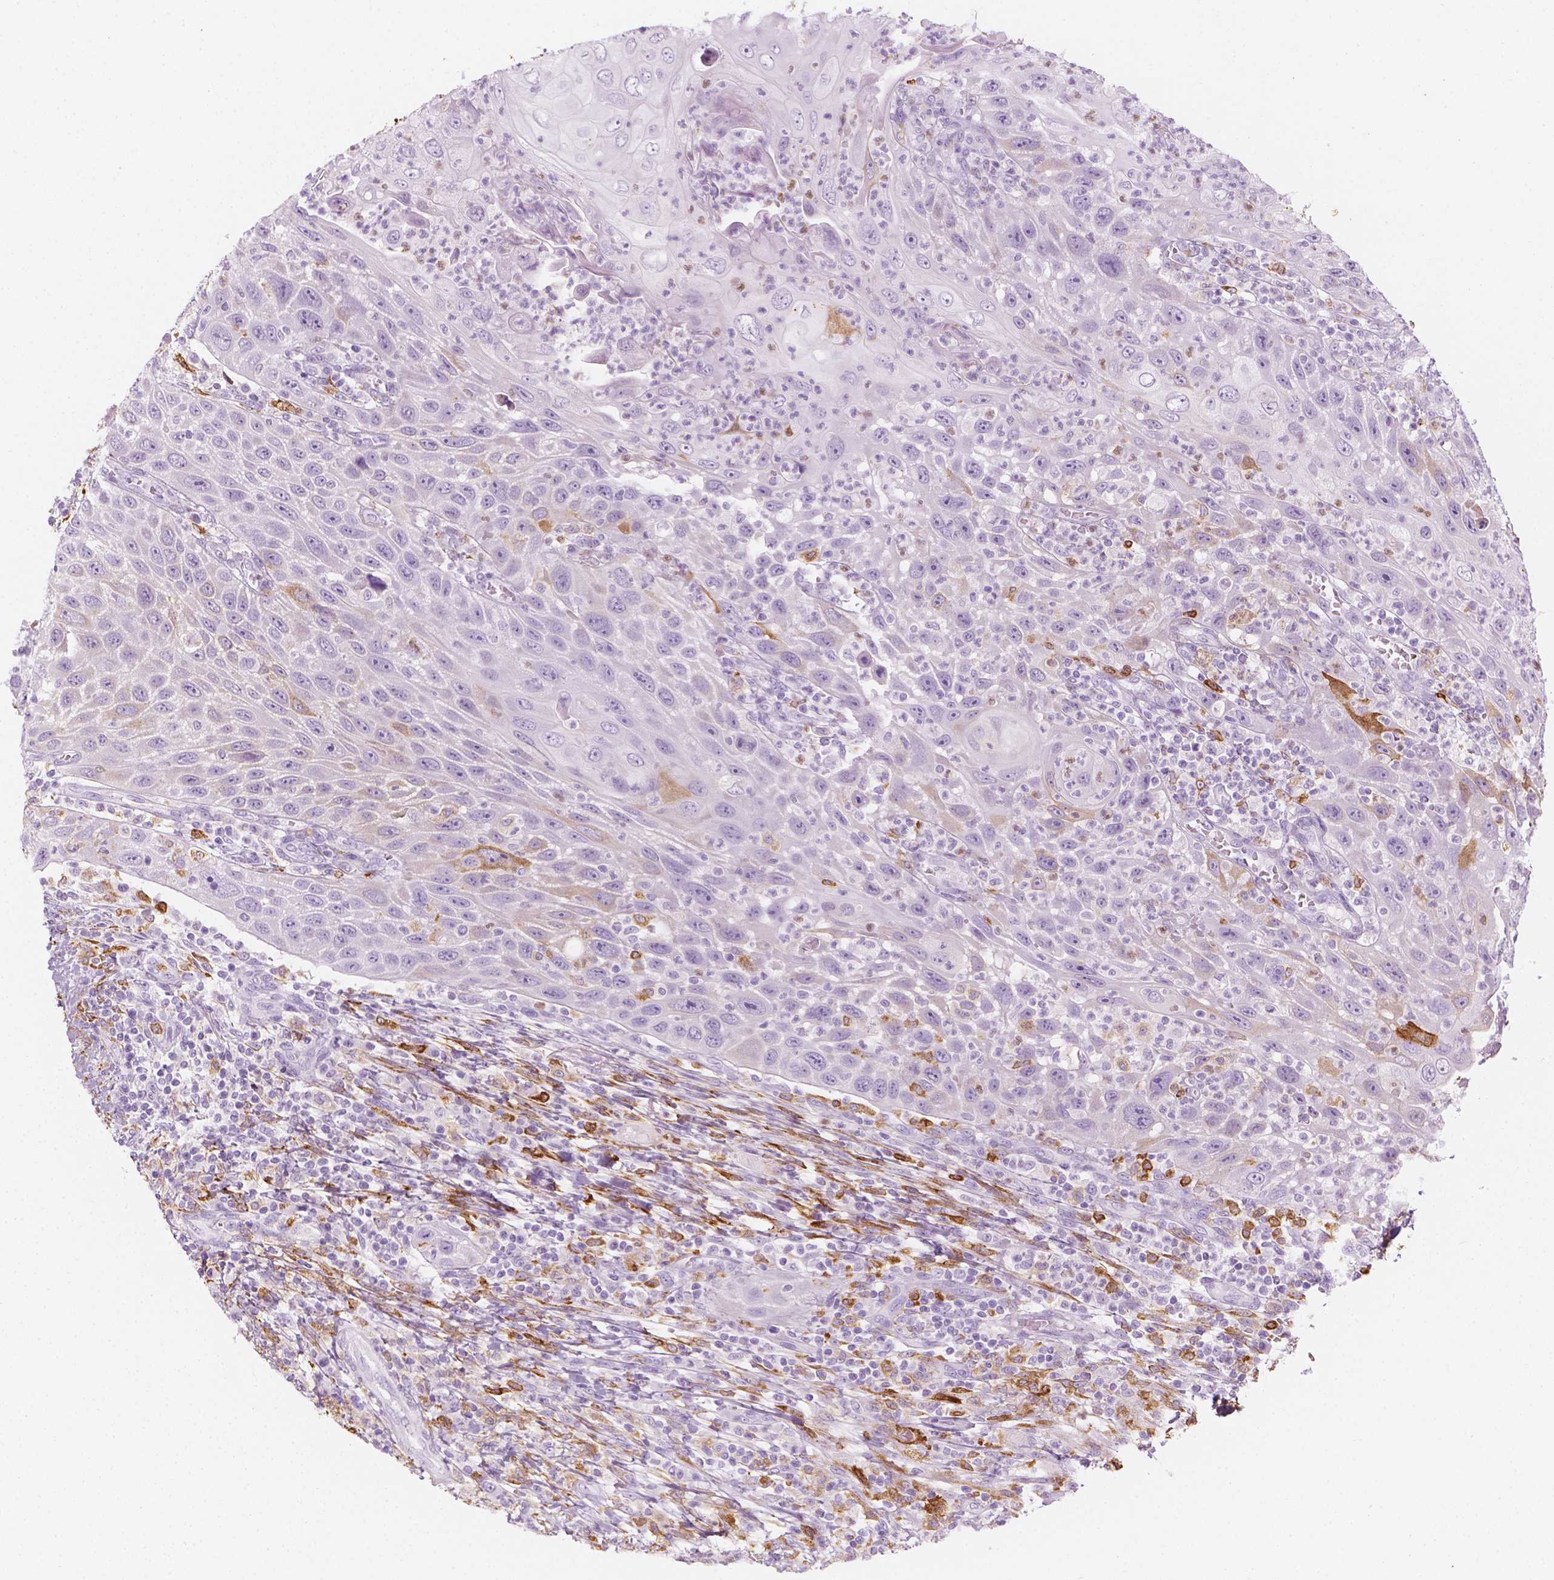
{"staining": {"intensity": "moderate", "quantity": "<25%", "location": "cytoplasmic/membranous"}, "tissue": "head and neck cancer", "cell_type": "Tumor cells", "image_type": "cancer", "snomed": [{"axis": "morphology", "description": "Squamous cell carcinoma, NOS"}, {"axis": "topography", "description": "Head-Neck"}], "caption": "Immunohistochemical staining of human head and neck cancer demonstrates low levels of moderate cytoplasmic/membranous staining in approximately <25% of tumor cells.", "gene": "CES1", "patient": {"sex": "male", "age": 69}}